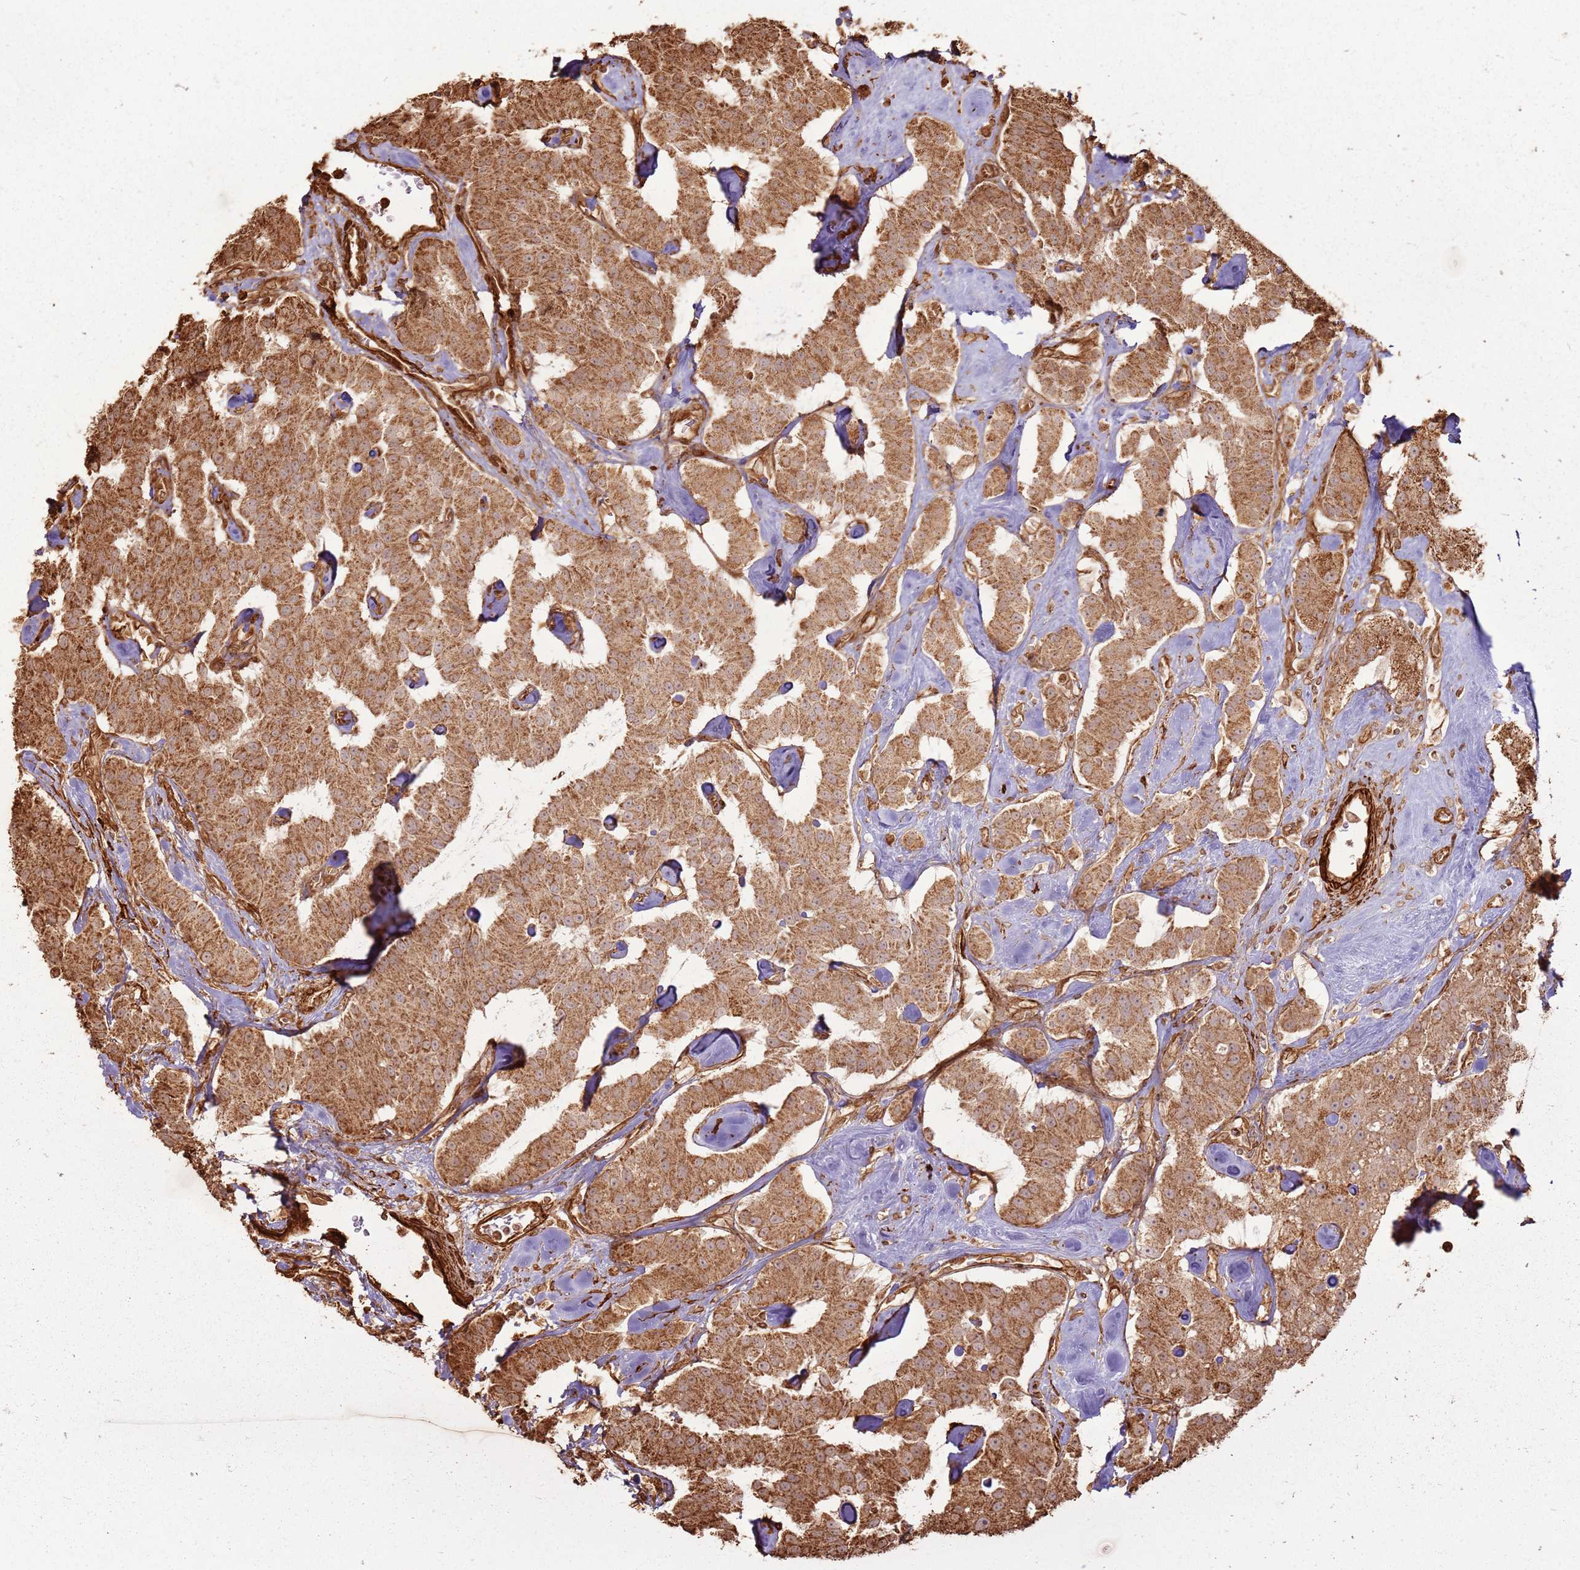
{"staining": {"intensity": "strong", "quantity": ">75%", "location": "cytoplasmic/membranous"}, "tissue": "carcinoid", "cell_type": "Tumor cells", "image_type": "cancer", "snomed": [{"axis": "morphology", "description": "Carcinoid, malignant, NOS"}, {"axis": "topography", "description": "Pancreas"}], "caption": "Carcinoid stained for a protein displays strong cytoplasmic/membranous positivity in tumor cells.", "gene": "DDX59", "patient": {"sex": "male", "age": 41}}